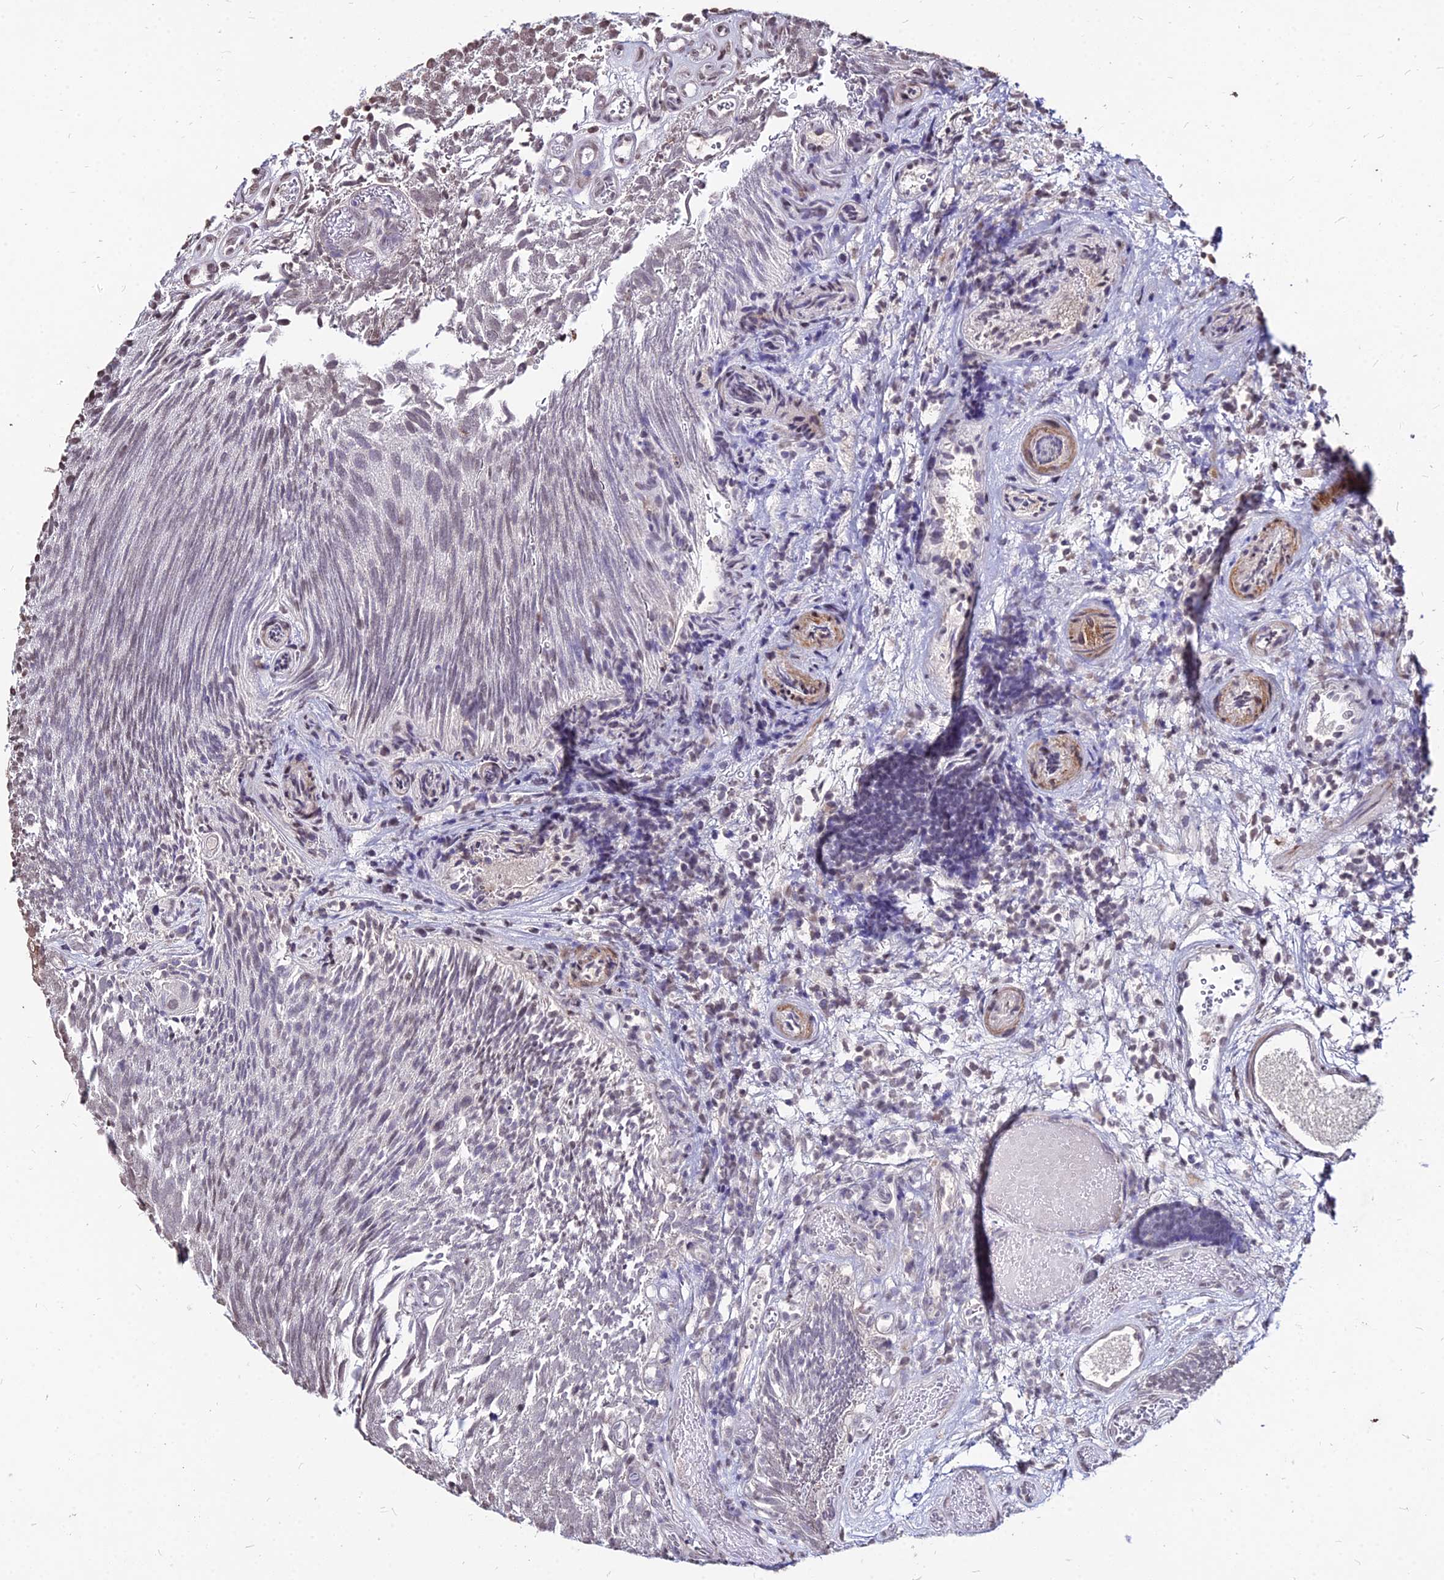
{"staining": {"intensity": "weak", "quantity": "25%-75%", "location": "nuclear"}, "tissue": "urothelial cancer", "cell_type": "Tumor cells", "image_type": "cancer", "snomed": [{"axis": "morphology", "description": "Urothelial carcinoma, Low grade"}, {"axis": "topography", "description": "Urinary bladder"}], "caption": "A brown stain shows weak nuclear expression of a protein in human low-grade urothelial carcinoma tumor cells. (DAB = brown stain, brightfield microscopy at high magnification).", "gene": "ZBED4", "patient": {"sex": "male", "age": 78}}